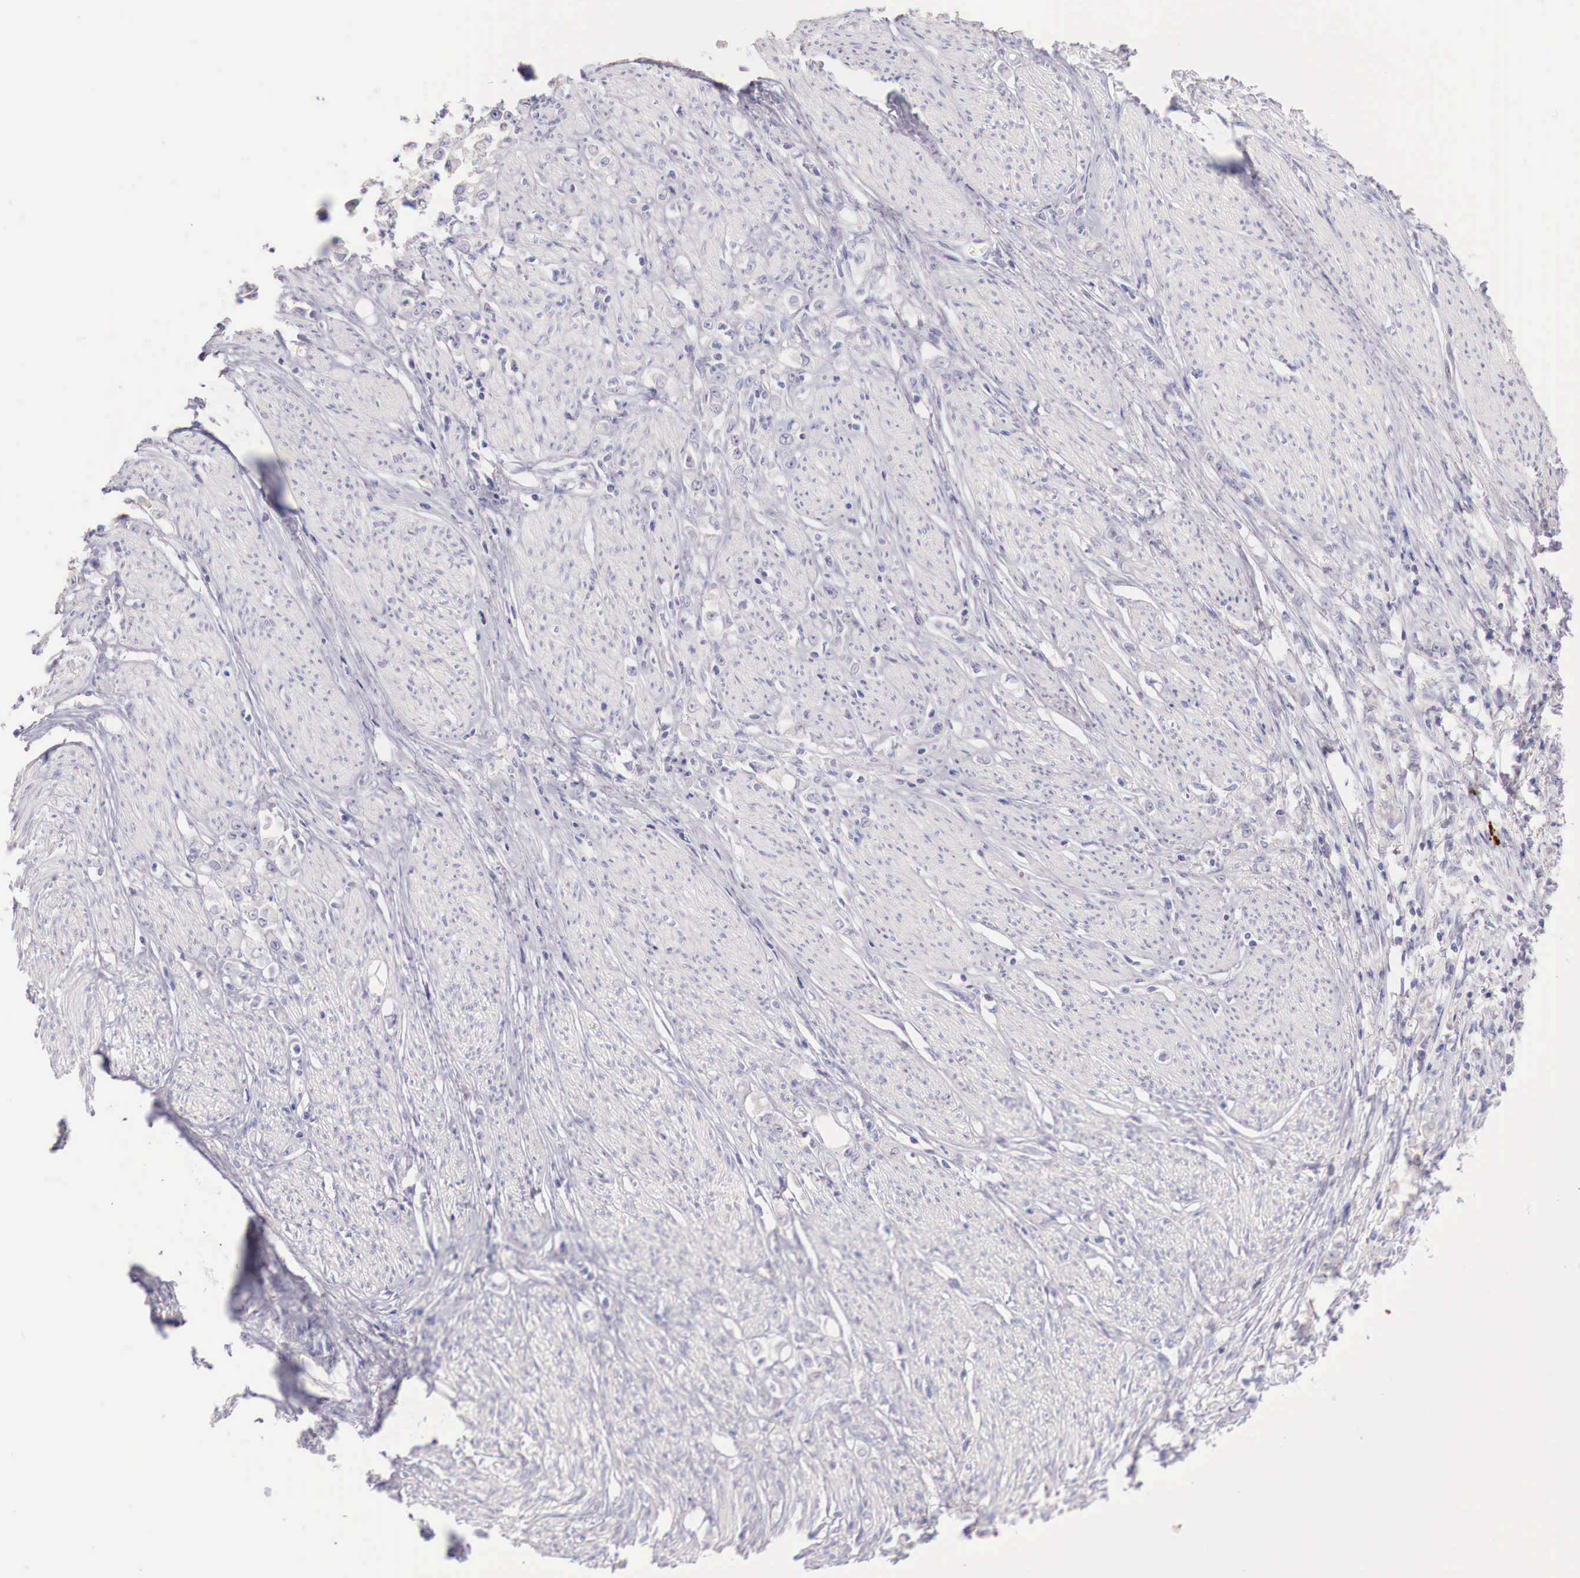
{"staining": {"intensity": "negative", "quantity": "none", "location": "none"}, "tissue": "stomach cancer", "cell_type": "Tumor cells", "image_type": "cancer", "snomed": [{"axis": "morphology", "description": "Adenocarcinoma, NOS"}, {"axis": "topography", "description": "Stomach"}], "caption": "The IHC photomicrograph has no significant positivity in tumor cells of stomach cancer (adenocarcinoma) tissue.", "gene": "ITIH6", "patient": {"sex": "male", "age": 72}}